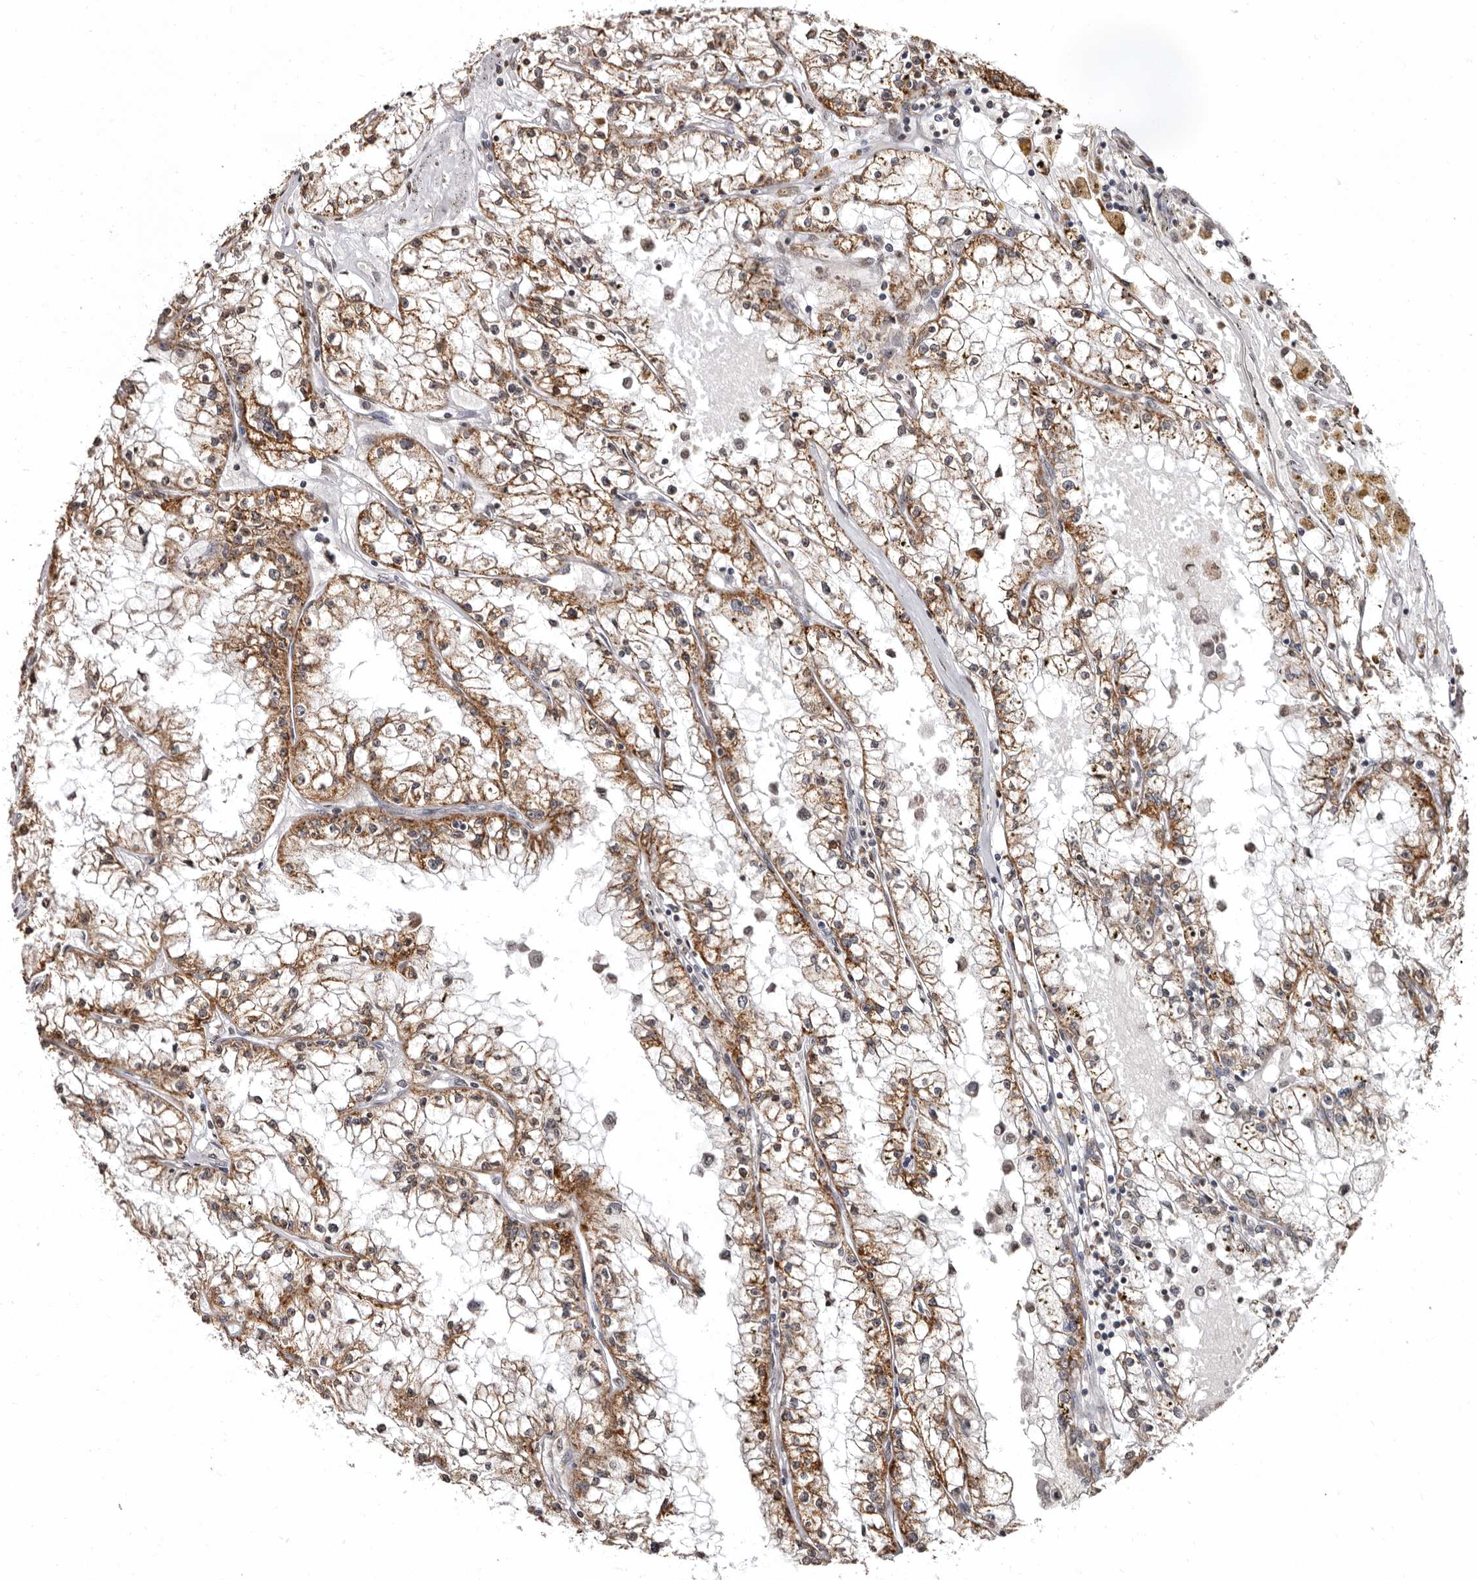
{"staining": {"intensity": "moderate", "quantity": ">75%", "location": "cytoplasmic/membranous"}, "tissue": "renal cancer", "cell_type": "Tumor cells", "image_type": "cancer", "snomed": [{"axis": "morphology", "description": "Adenocarcinoma, NOS"}, {"axis": "topography", "description": "Kidney"}], "caption": "Renal adenocarcinoma stained for a protein displays moderate cytoplasmic/membranous positivity in tumor cells.", "gene": "CCDC190", "patient": {"sex": "male", "age": 56}}